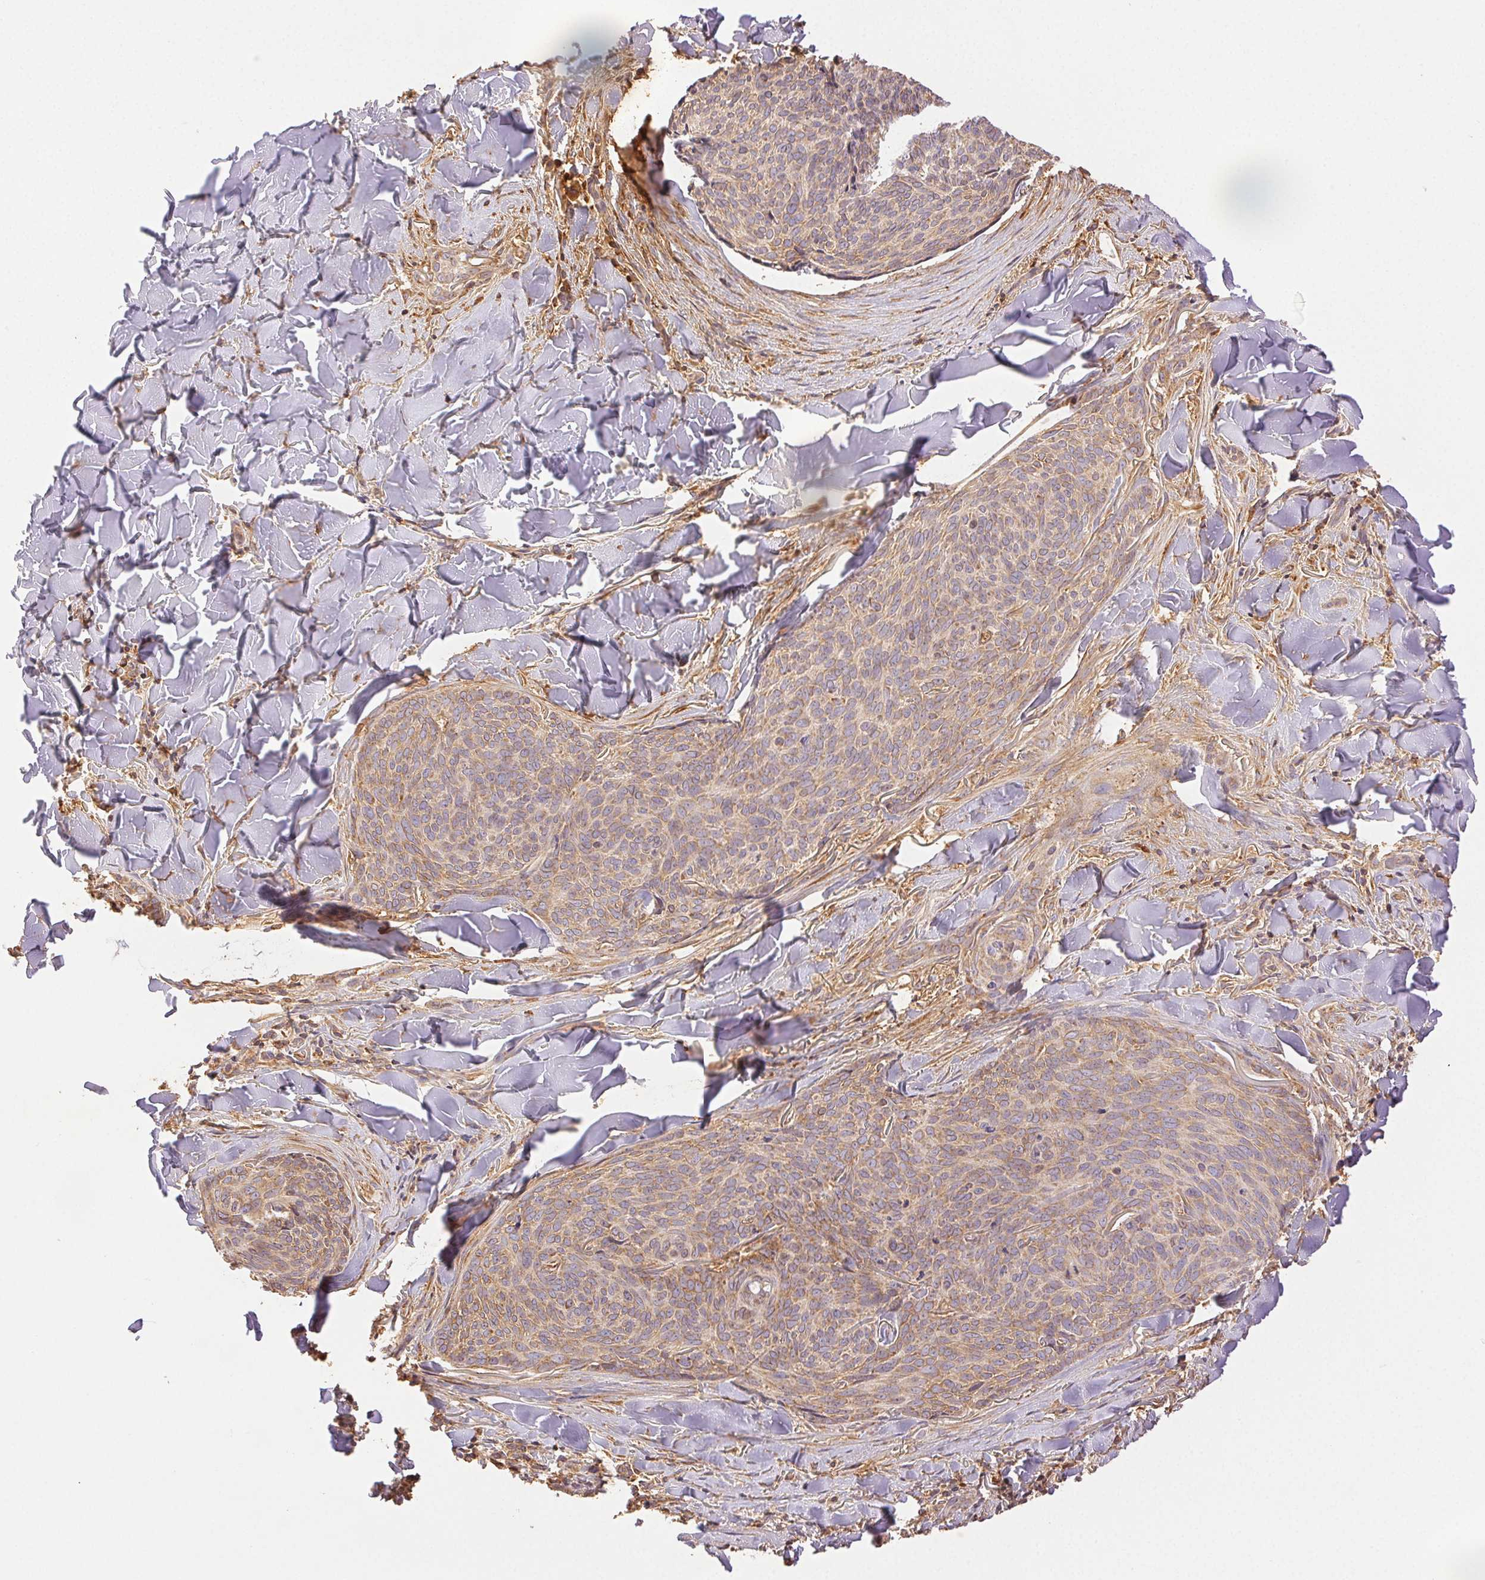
{"staining": {"intensity": "weak", "quantity": ">75%", "location": "cytoplasmic/membranous"}, "tissue": "skin cancer", "cell_type": "Tumor cells", "image_type": "cancer", "snomed": [{"axis": "morphology", "description": "Basal cell carcinoma"}, {"axis": "topography", "description": "Skin"}], "caption": "Human skin cancer stained with a protein marker shows weak staining in tumor cells.", "gene": "ENTREP1", "patient": {"sex": "female", "age": 82}}